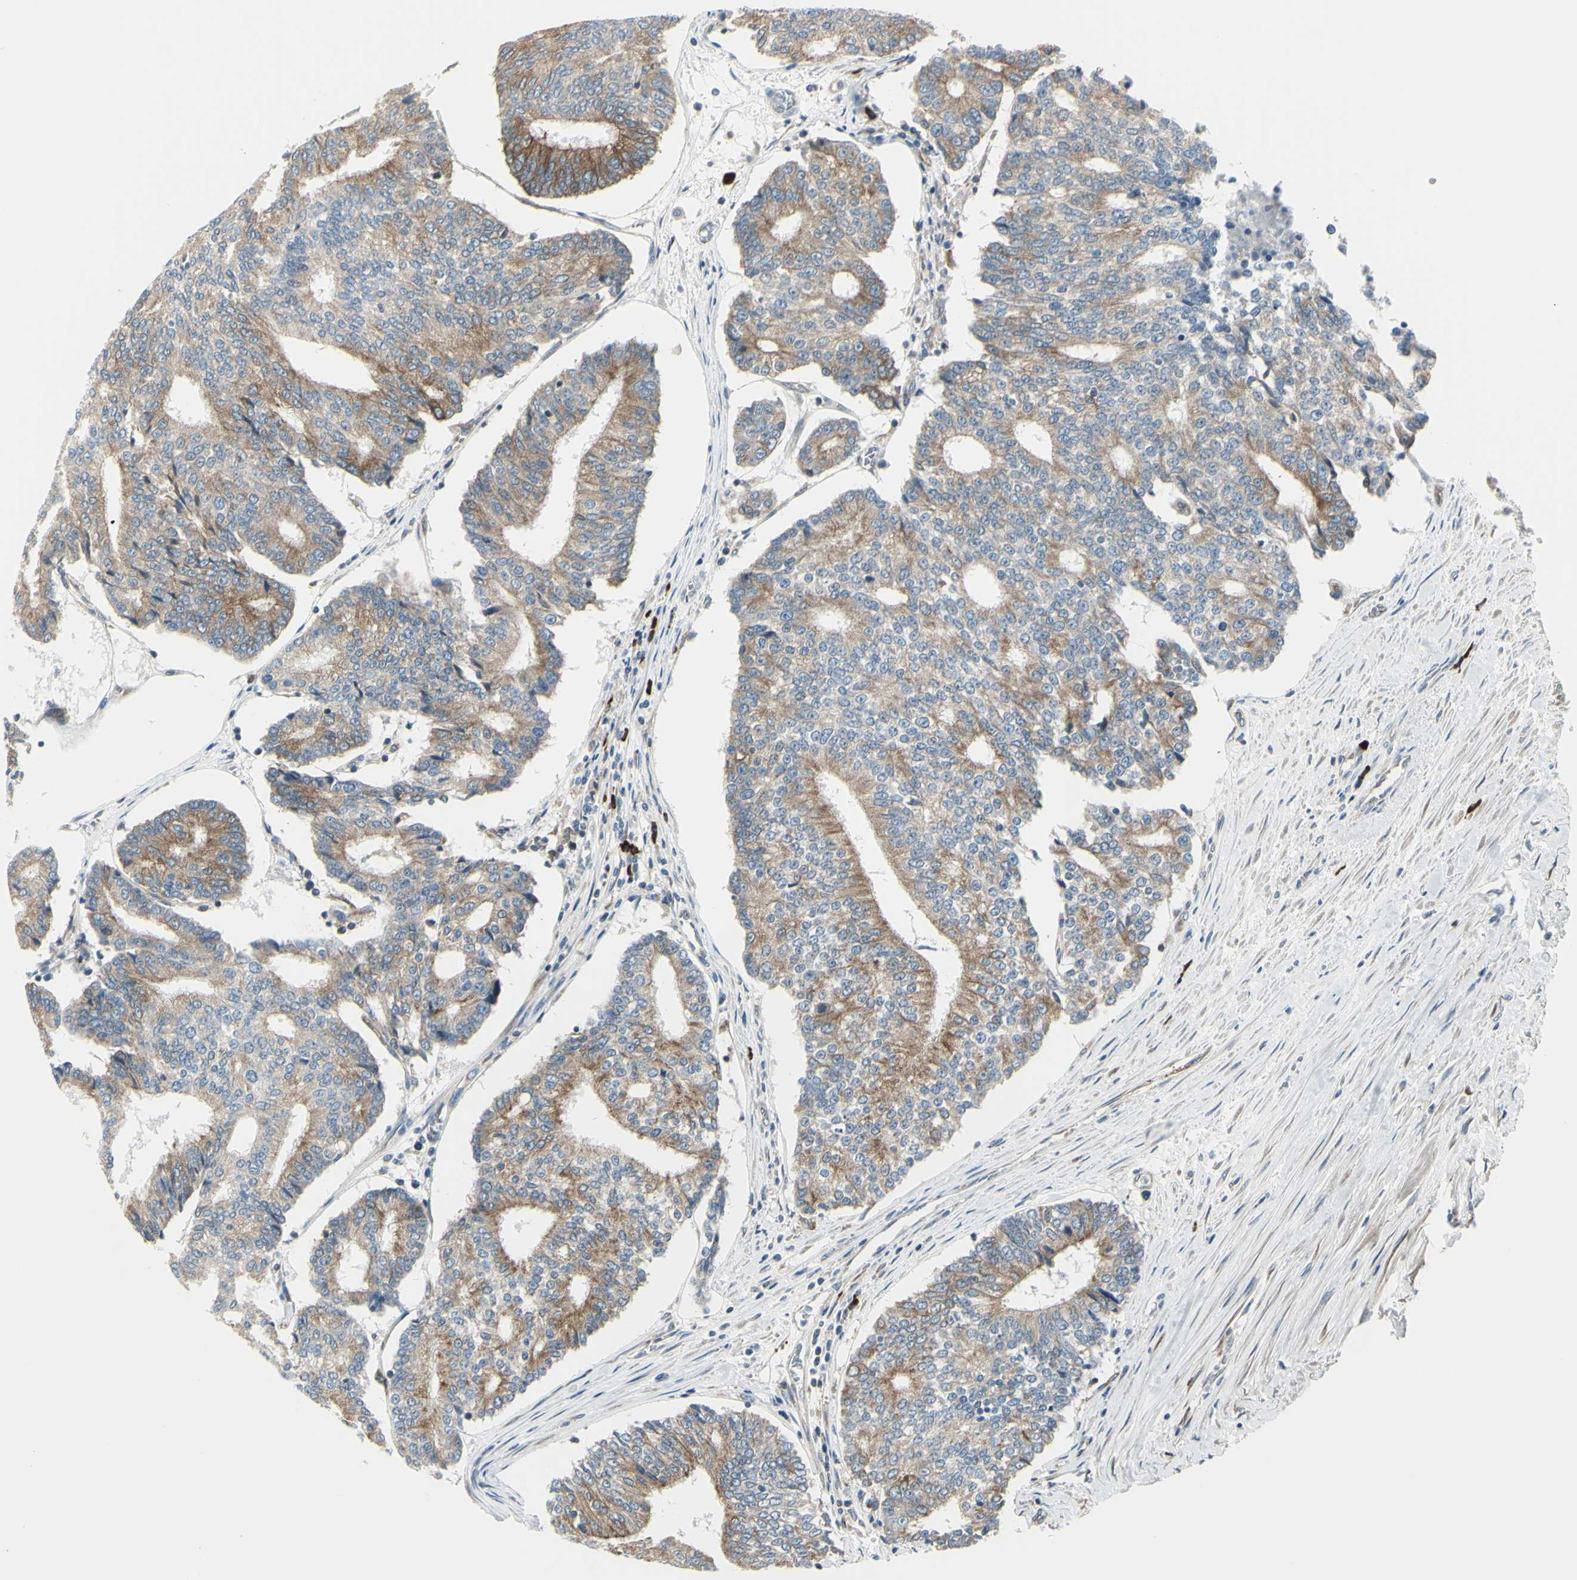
{"staining": {"intensity": "moderate", "quantity": ">75%", "location": "cytoplasmic/membranous"}, "tissue": "prostate cancer", "cell_type": "Tumor cells", "image_type": "cancer", "snomed": [{"axis": "morphology", "description": "Adenocarcinoma, High grade"}, {"axis": "topography", "description": "Prostate"}], "caption": "About >75% of tumor cells in prostate high-grade adenocarcinoma demonstrate moderate cytoplasmic/membranous protein positivity as visualized by brown immunohistochemical staining.", "gene": "SELENOS", "patient": {"sex": "male", "age": 55}}